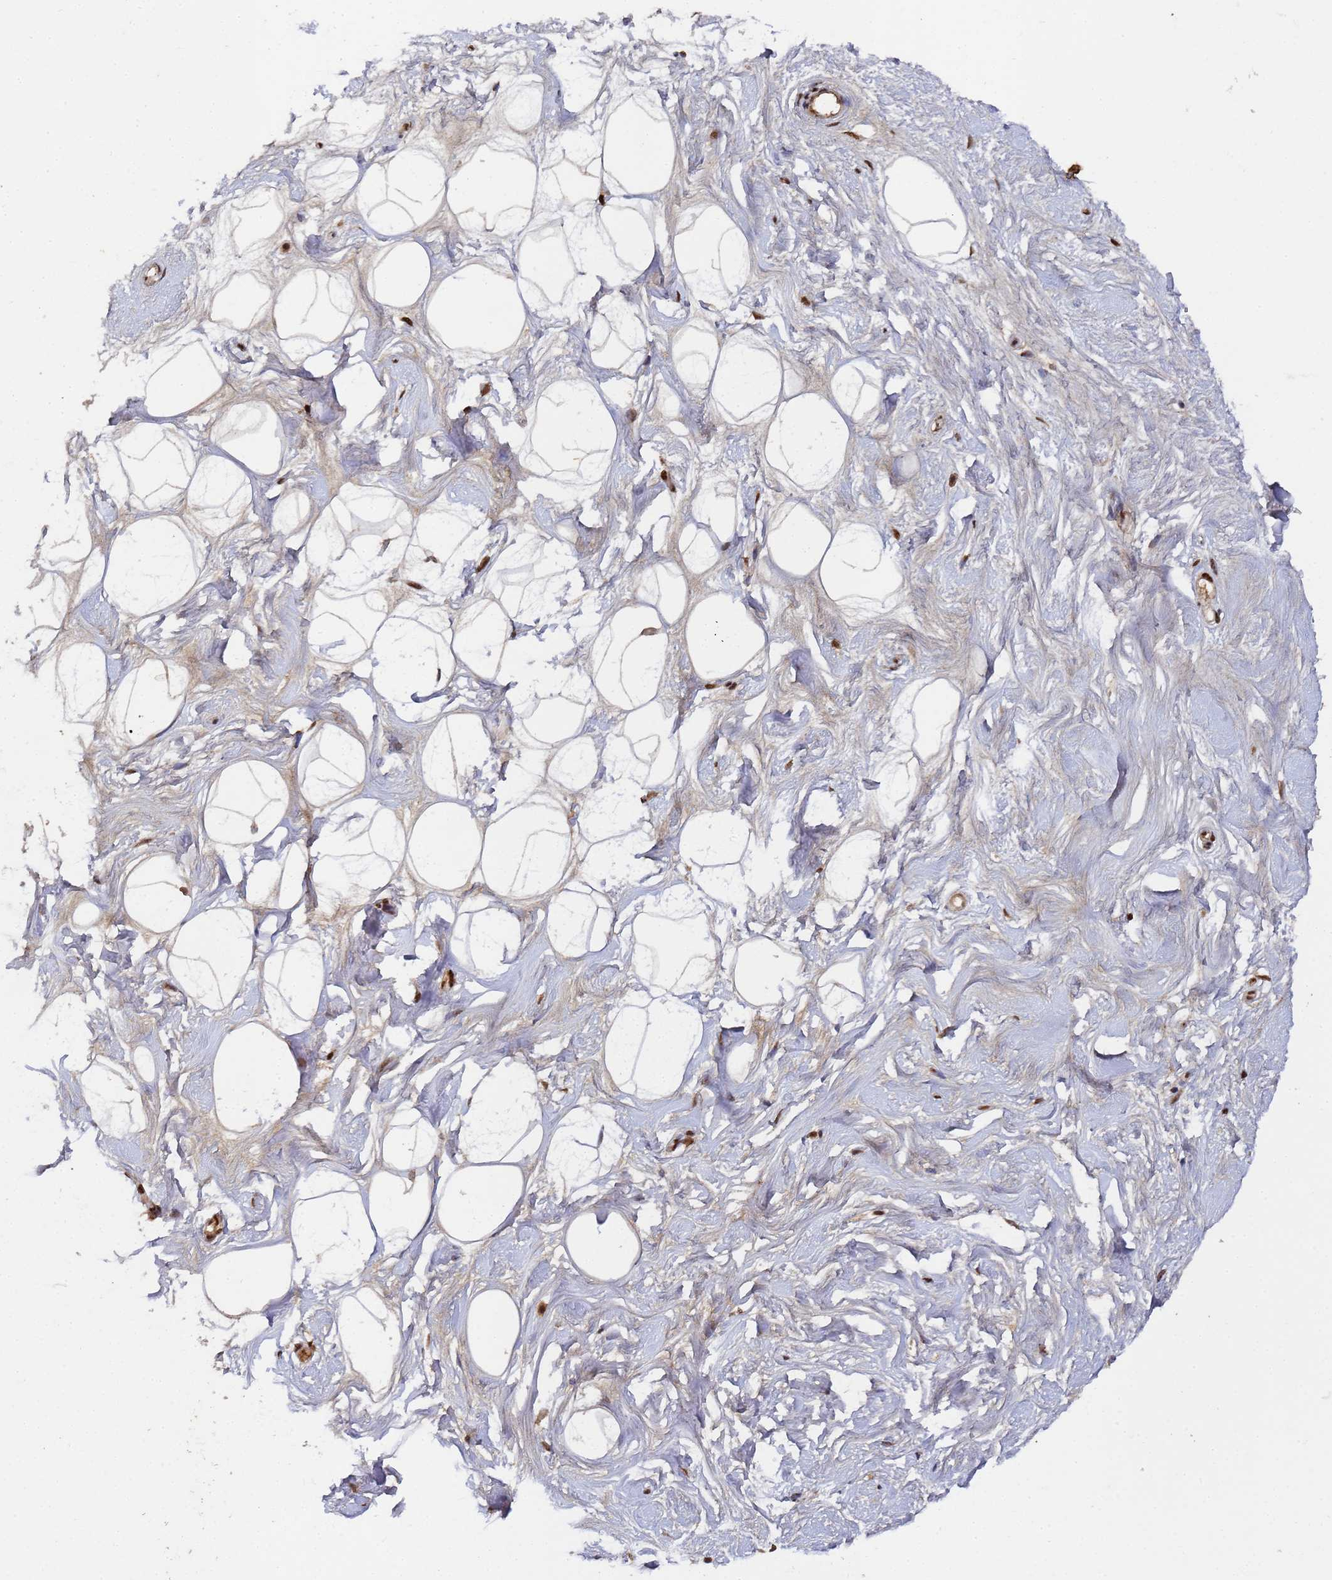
{"staining": {"intensity": "negative", "quantity": "none", "location": "none"}, "tissue": "breast", "cell_type": "Adipocytes", "image_type": "normal", "snomed": [{"axis": "morphology", "description": "Normal tissue, NOS"}, {"axis": "morphology", "description": "Adenoma, NOS"}, {"axis": "topography", "description": "Breast"}], "caption": "Immunohistochemistry (IHC) photomicrograph of unremarkable human breast stained for a protein (brown), which demonstrates no staining in adipocytes. The staining is performed using DAB (3,3'-diaminobenzidine) brown chromogen with nuclei counter-stained in using hematoxylin.", "gene": "SECISBP2", "patient": {"sex": "female", "age": 23}}